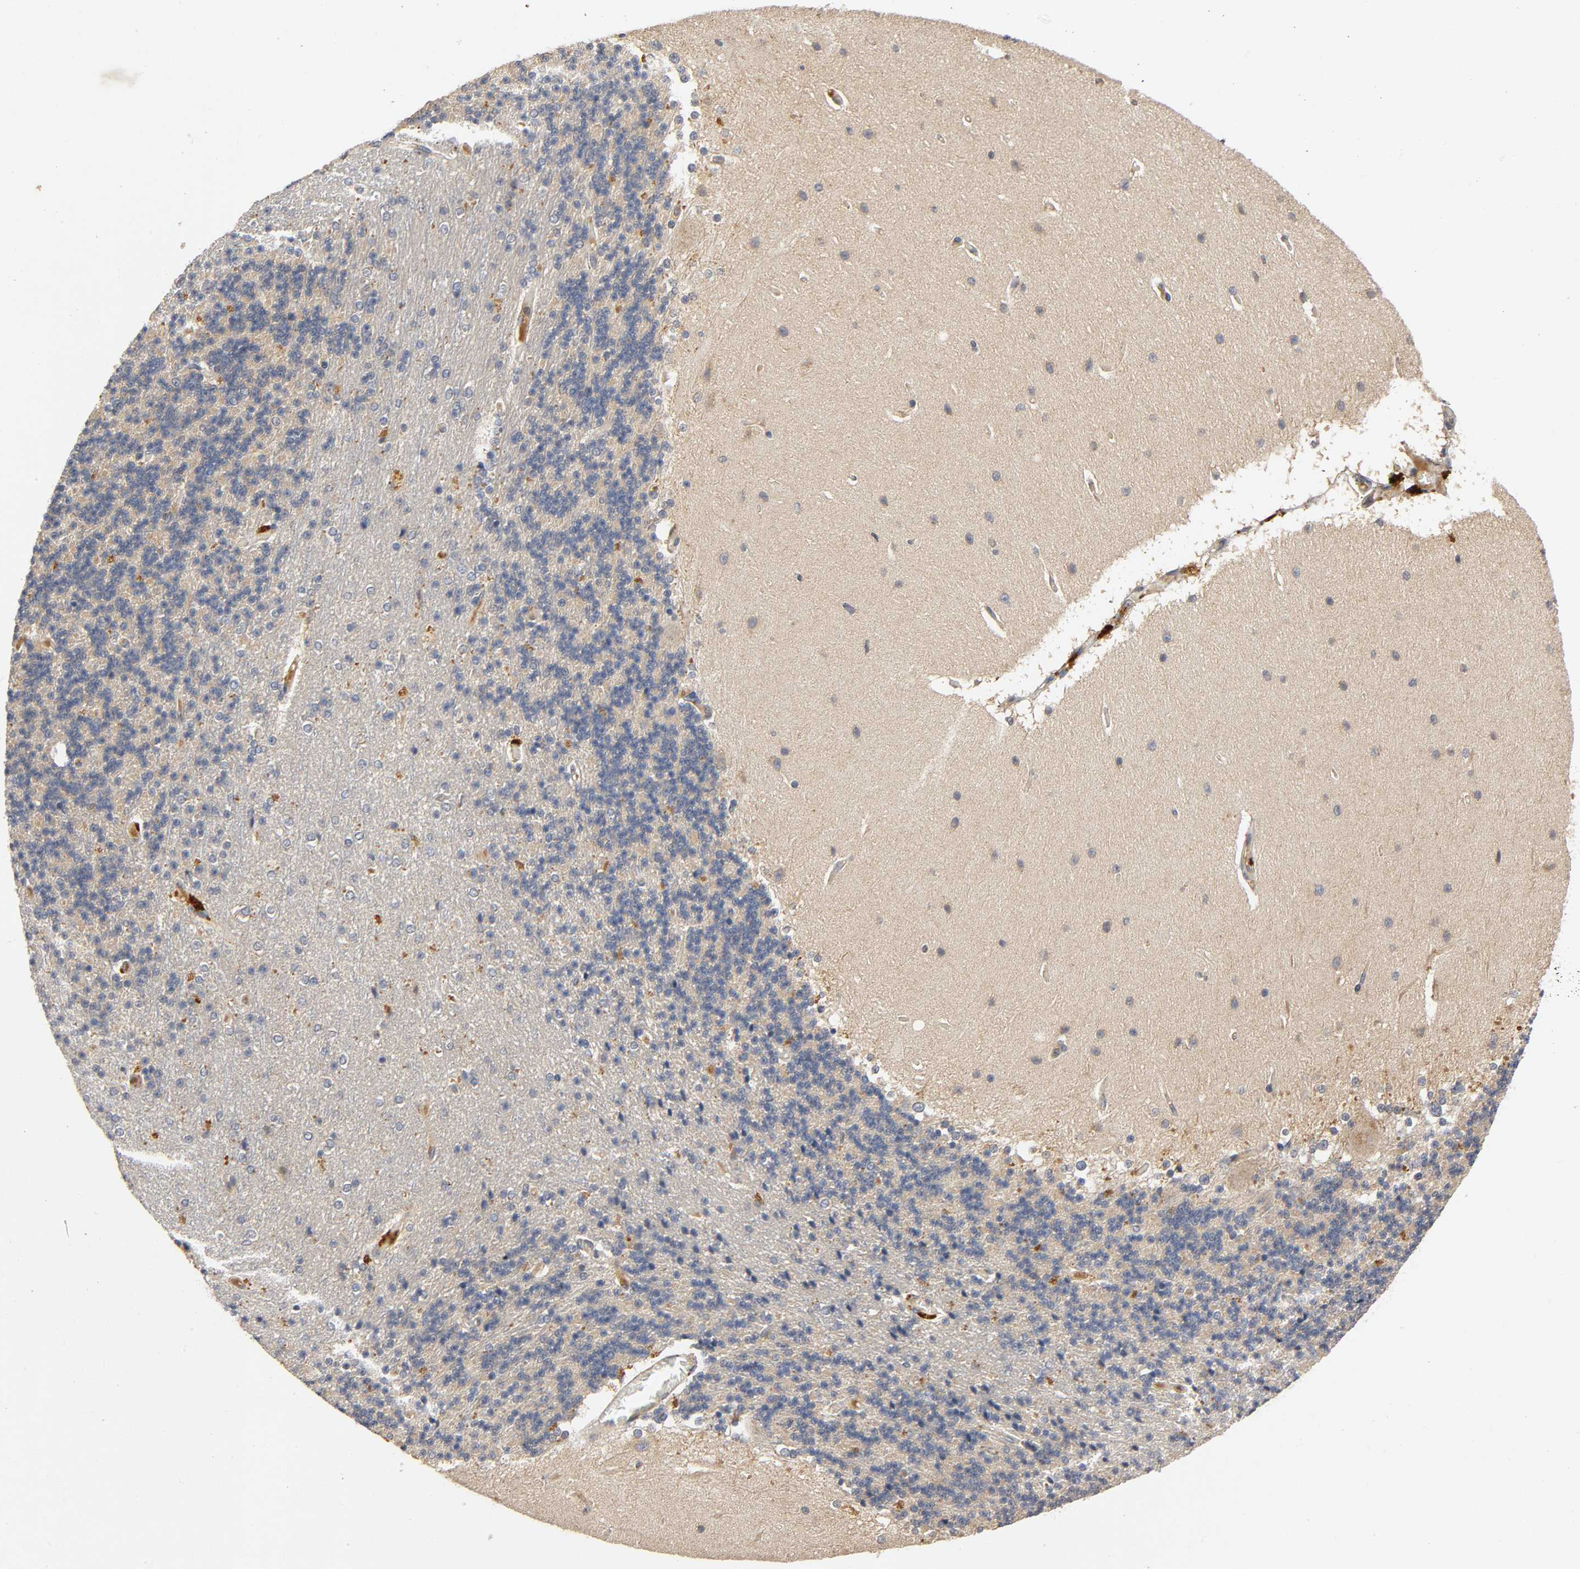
{"staining": {"intensity": "weak", "quantity": "<25%", "location": "cytoplasmic/membranous"}, "tissue": "cerebellum", "cell_type": "Cells in granular layer", "image_type": "normal", "snomed": [{"axis": "morphology", "description": "Normal tissue, NOS"}, {"axis": "topography", "description": "Cerebellum"}], "caption": "There is no significant positivity in cells in granular layer of cerebellum.", "gene": "IKBKB", "patient": {"sex": "female", "age": 54}}